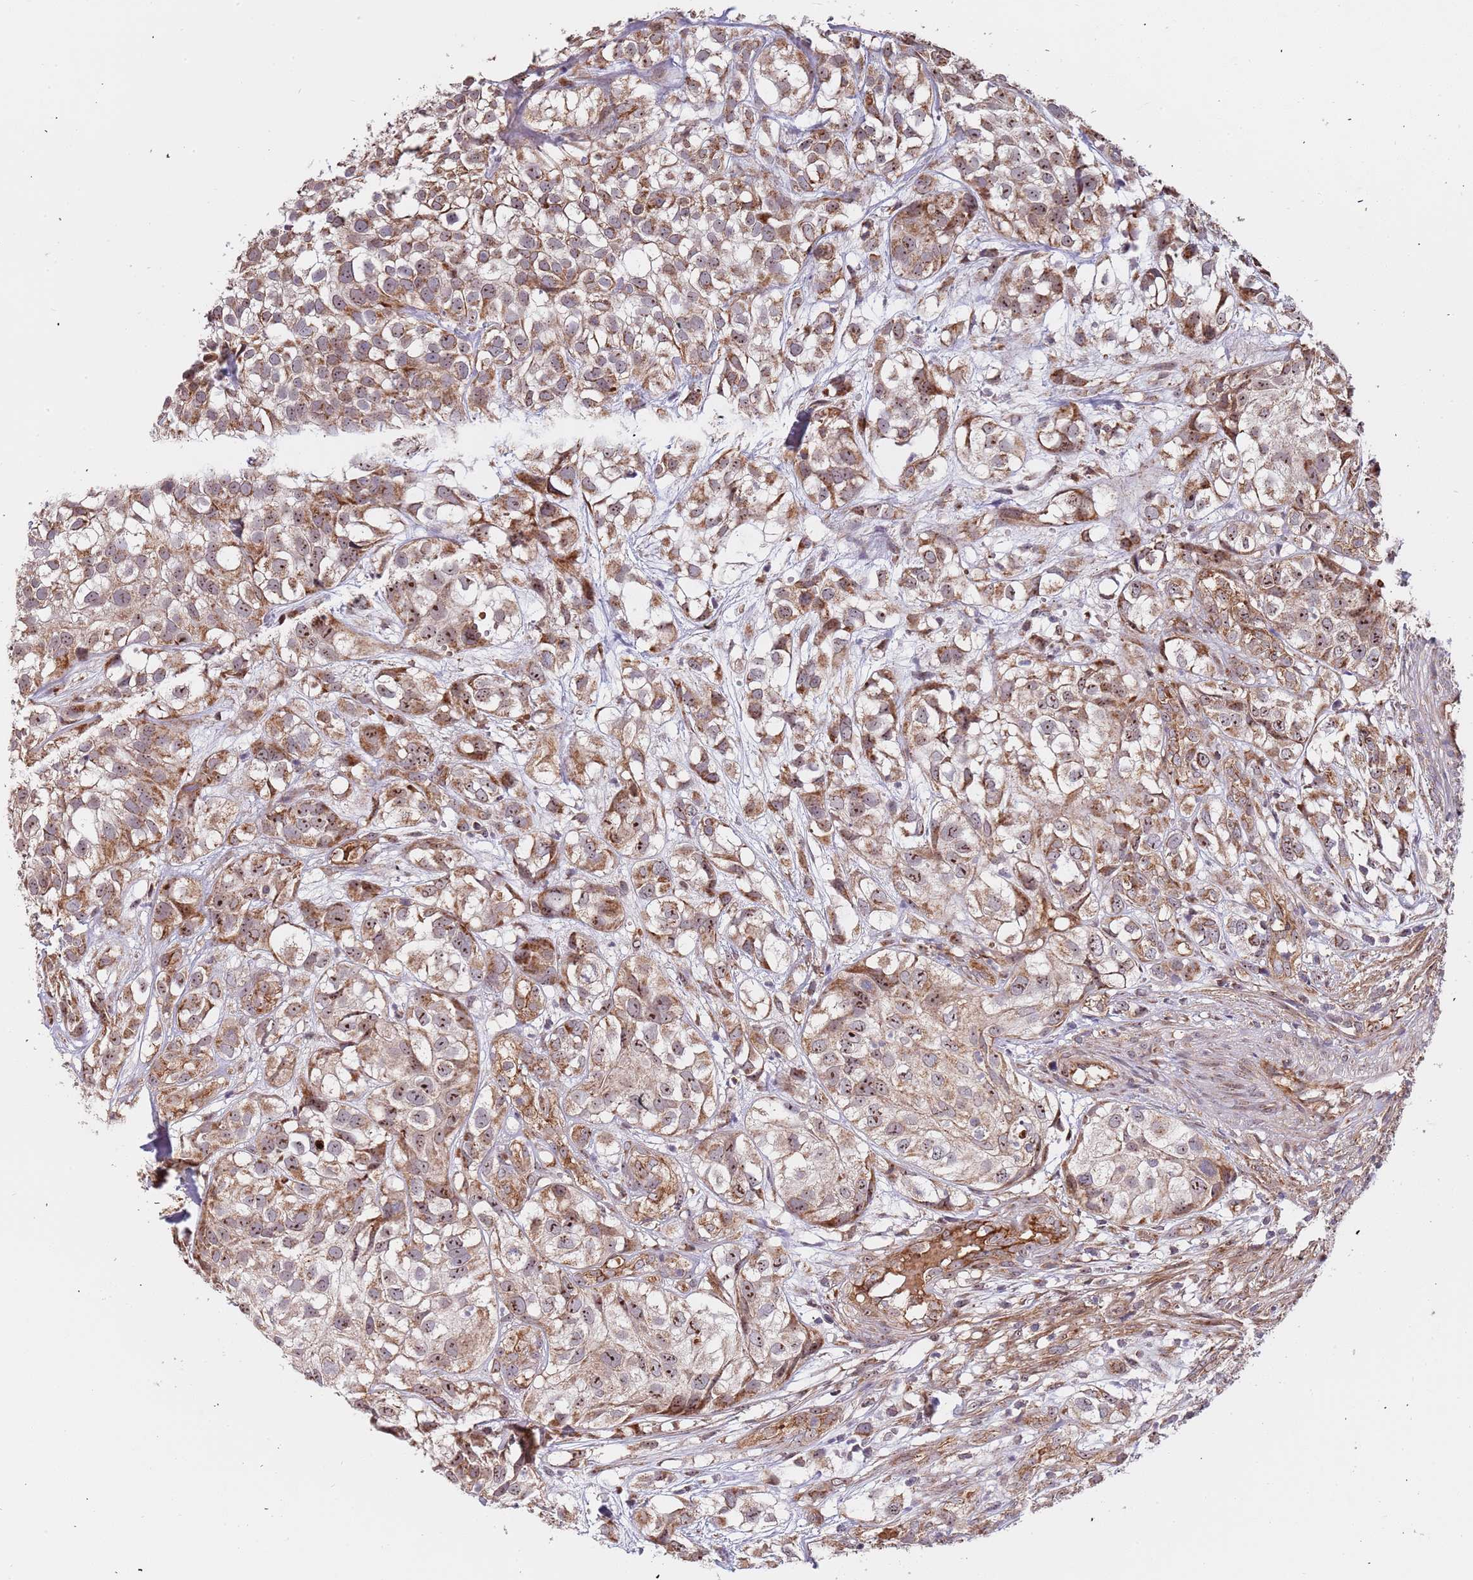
{"staining": {"intensity": "moderate", "quantity": ">75%", "location": "cytoplasmic/membranous,nuclear"}, "tissue": "urothelial cancer", "cell_type": "Tumor cells", "image_type": "cancer", "snomed": [{"axis": "morphology", "description": "Urothelial carcinoma, High grade"}, {"axis": "topography", "description": "Urinary bladder"}], "caption": "High-grade urothelial carcinoma stained with DAB immunohistochemistry shows medium levels of moderate cytoplasmic/membranous and nuclear positivity in about >75% of tumor cells. Using DAB (brown) and hematoxylin (blue) stains, captured at high magnification using brightfield microscopy.", "gene": "DCHS1", "patient": {"sex": "male", "age": 56}}